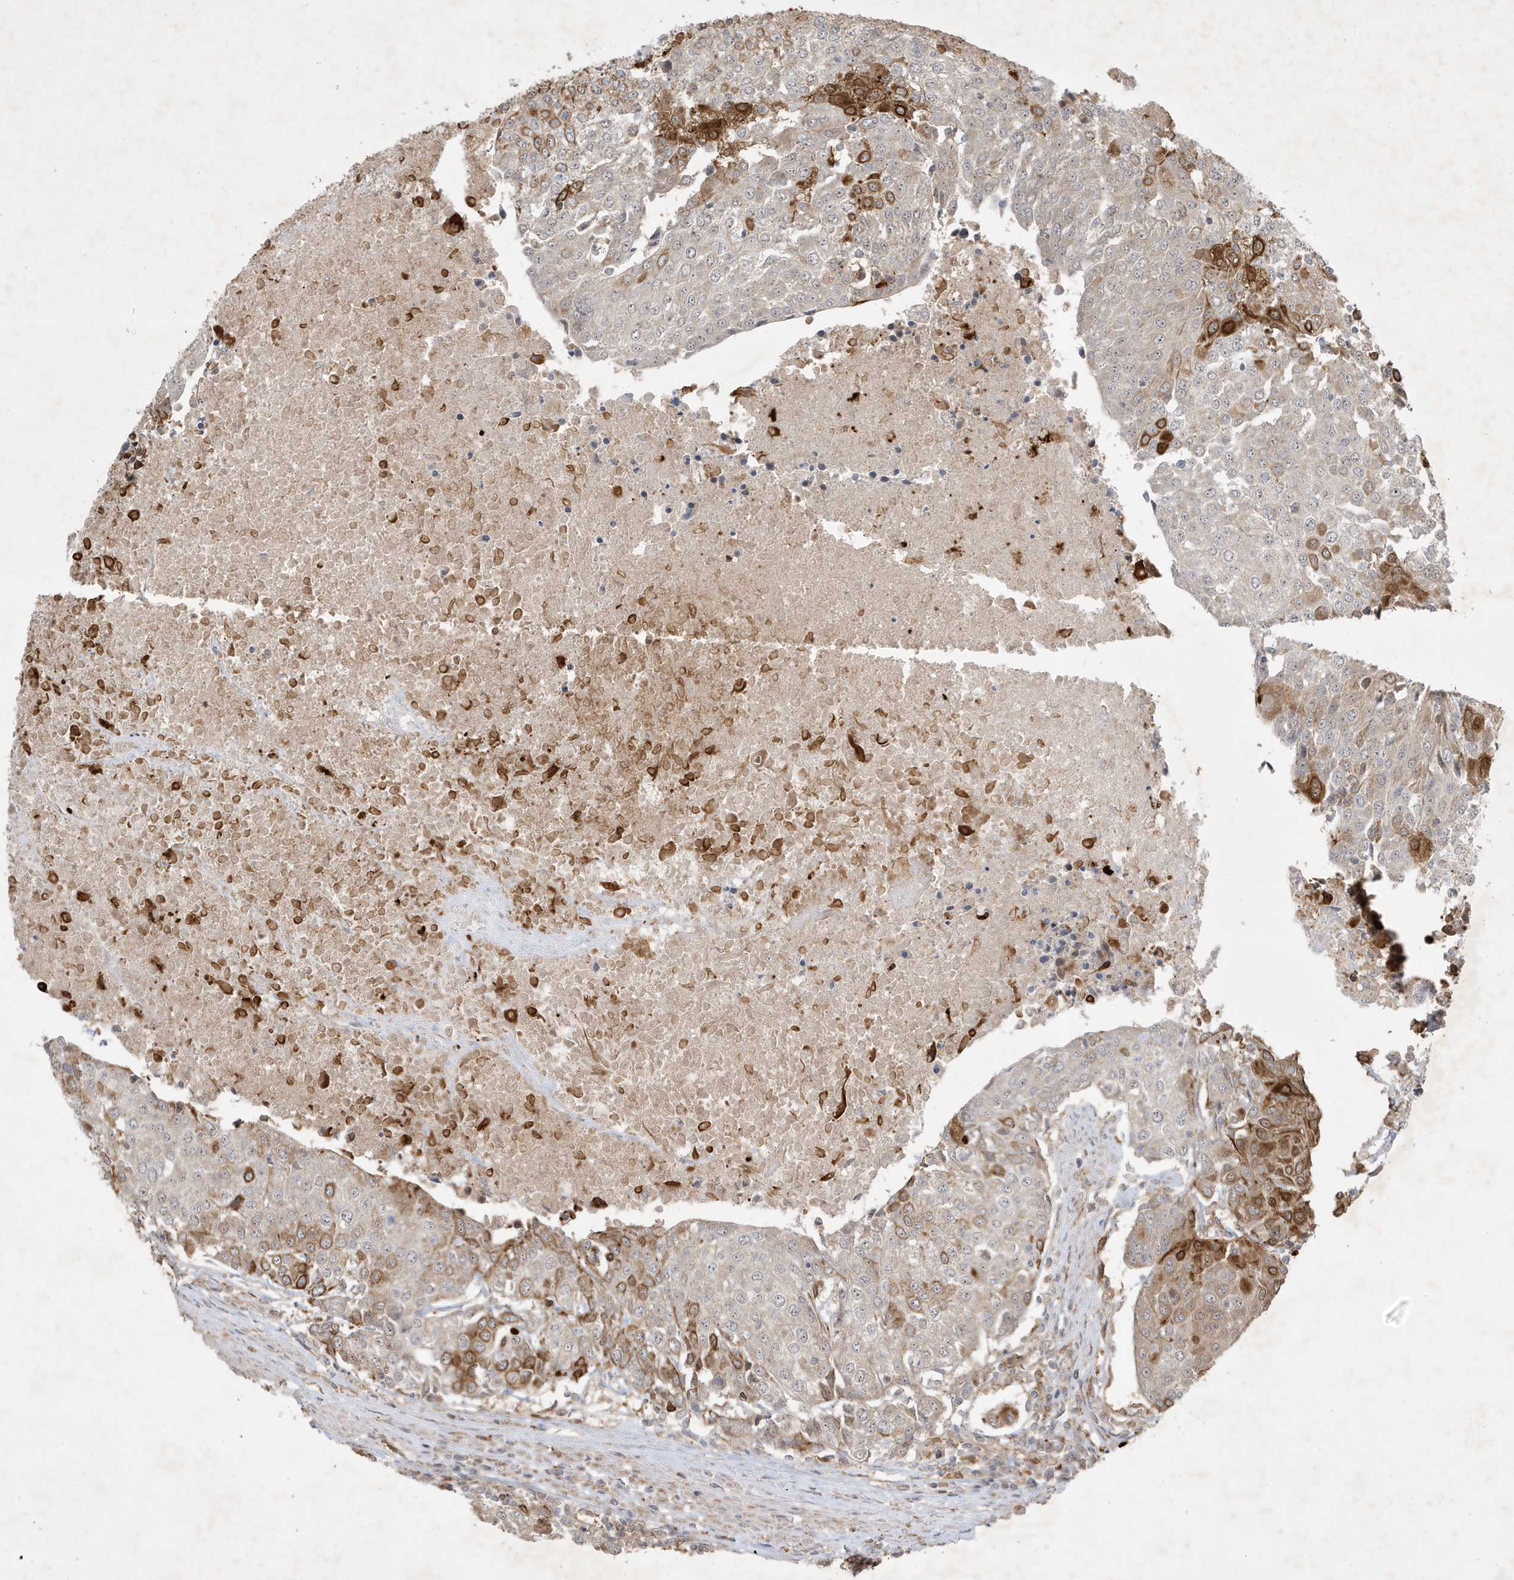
{"staining": {"intensity": "strong", "quantity": "<25%", "location": "cytoplasmic/membranous"}, "tissue": "urothelial cancer", "cell_type": "Tumor cells", "image_type": "cancer", "snomed": [{"axis": "morphology", "description": "Urothelial carcinoma, High grade"}, {"axis": "topography", "description": "Urinary bladder"}], "caption": "Tumor cells demonstrate strong cytoplasmic/membranous positivity in approximately <25% of cells in urothelial cancer. The staining was performed using DAB (3,3'-diaminobenzidine), with brown indicating positive protein expression. Nuclei are stained blue with hematoxylin.", "gene": "IFT57", "patient": {"sex": "female", "age": 85}}